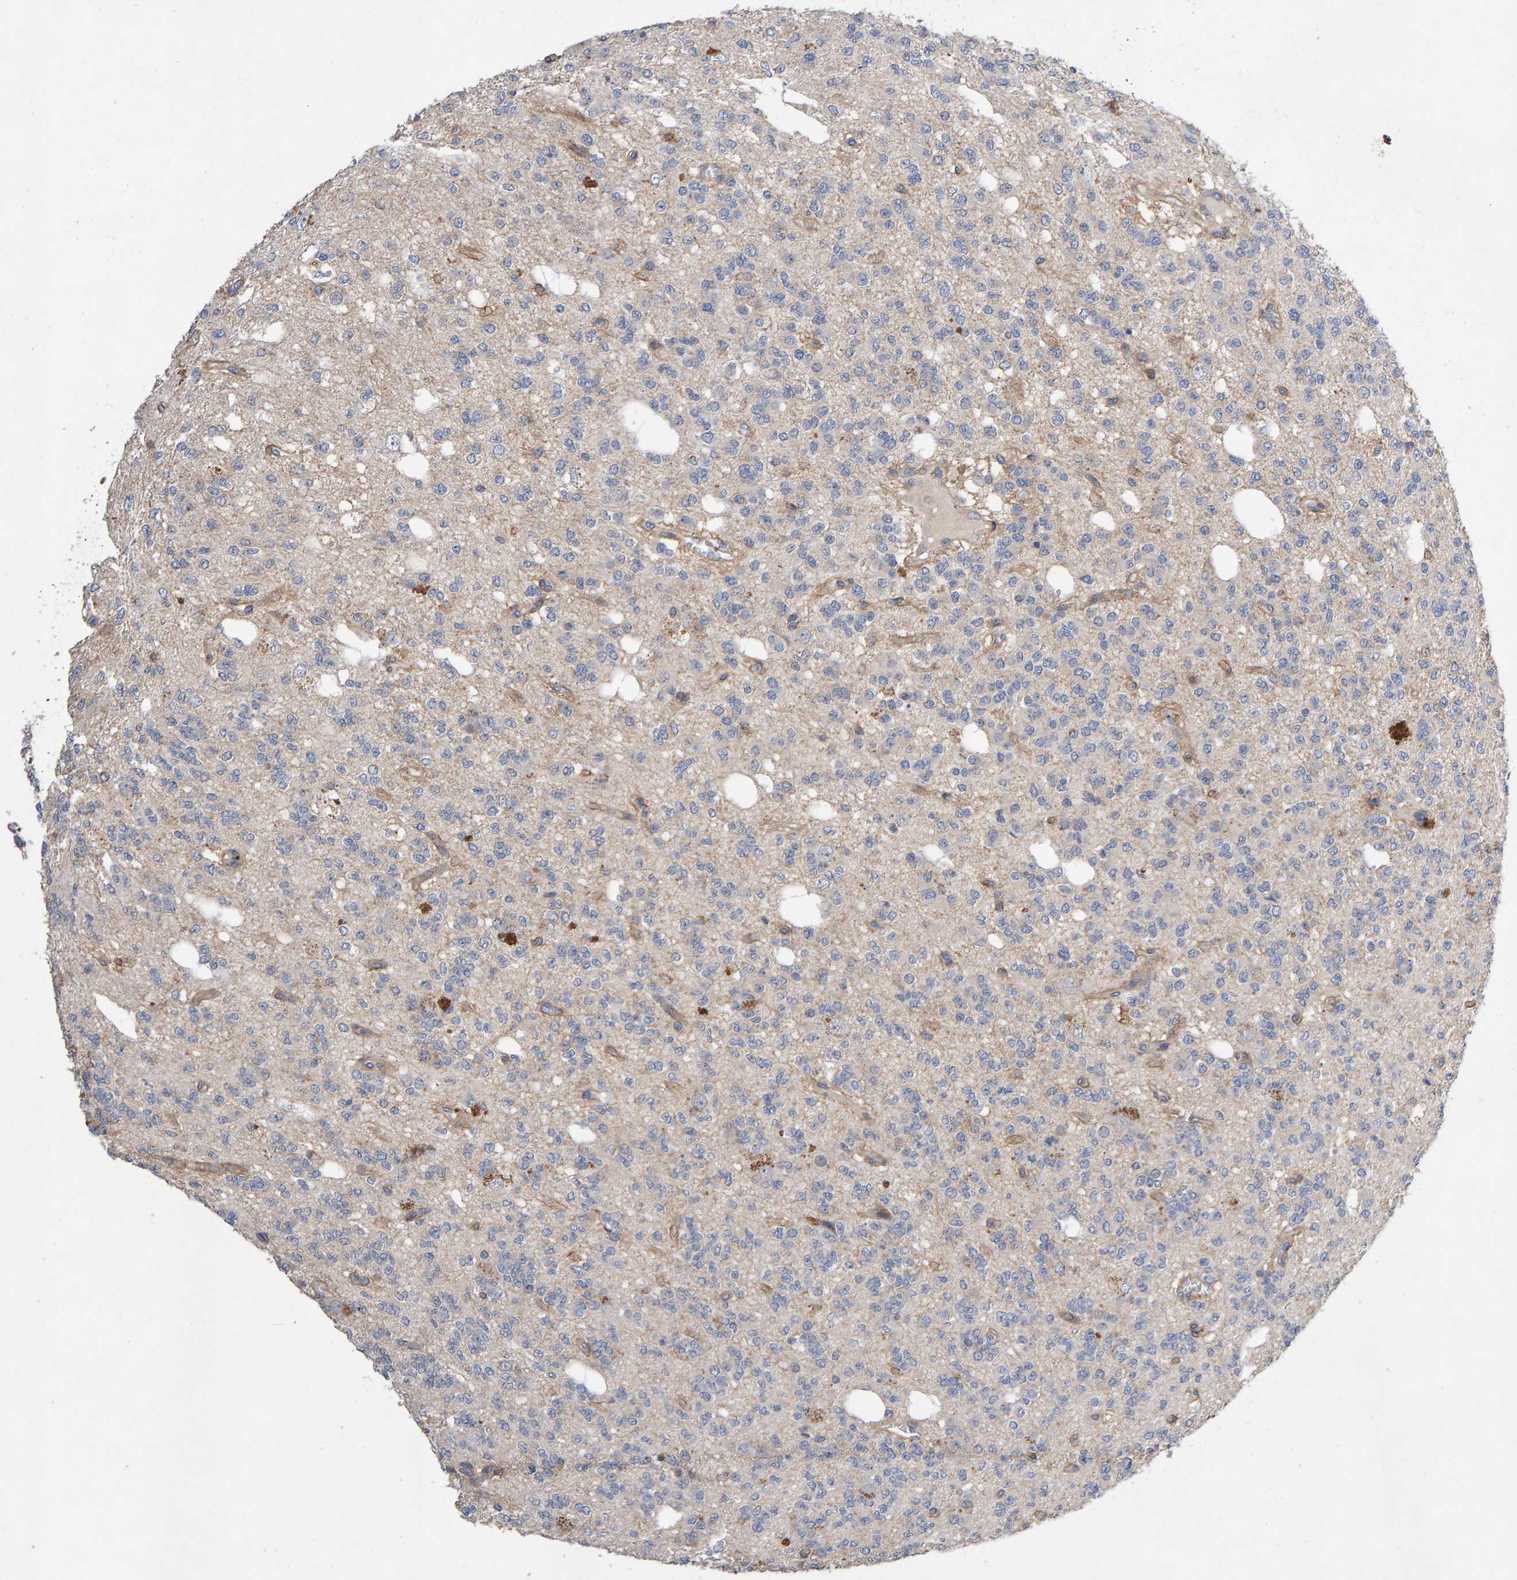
{"staining": {"intensity": "negative", "quantity": "none", "location": "none"}, "tissue": "glioma", "cell_type": "Tumor cells", "image_type": "cancer", "snomed": [{"axis": "morphology", "description": "Glioma, malignant, Low grade"}, {"axis": "topography", "description": "Brain"}], "caption": "An IHC micrograph of malignant glioma (low-grade) is shown. There is no staining in tumor cells of malignant glioma (low-grade).", "gene": "EFR3A", "patient": {"sex": "male", "age": 38}}